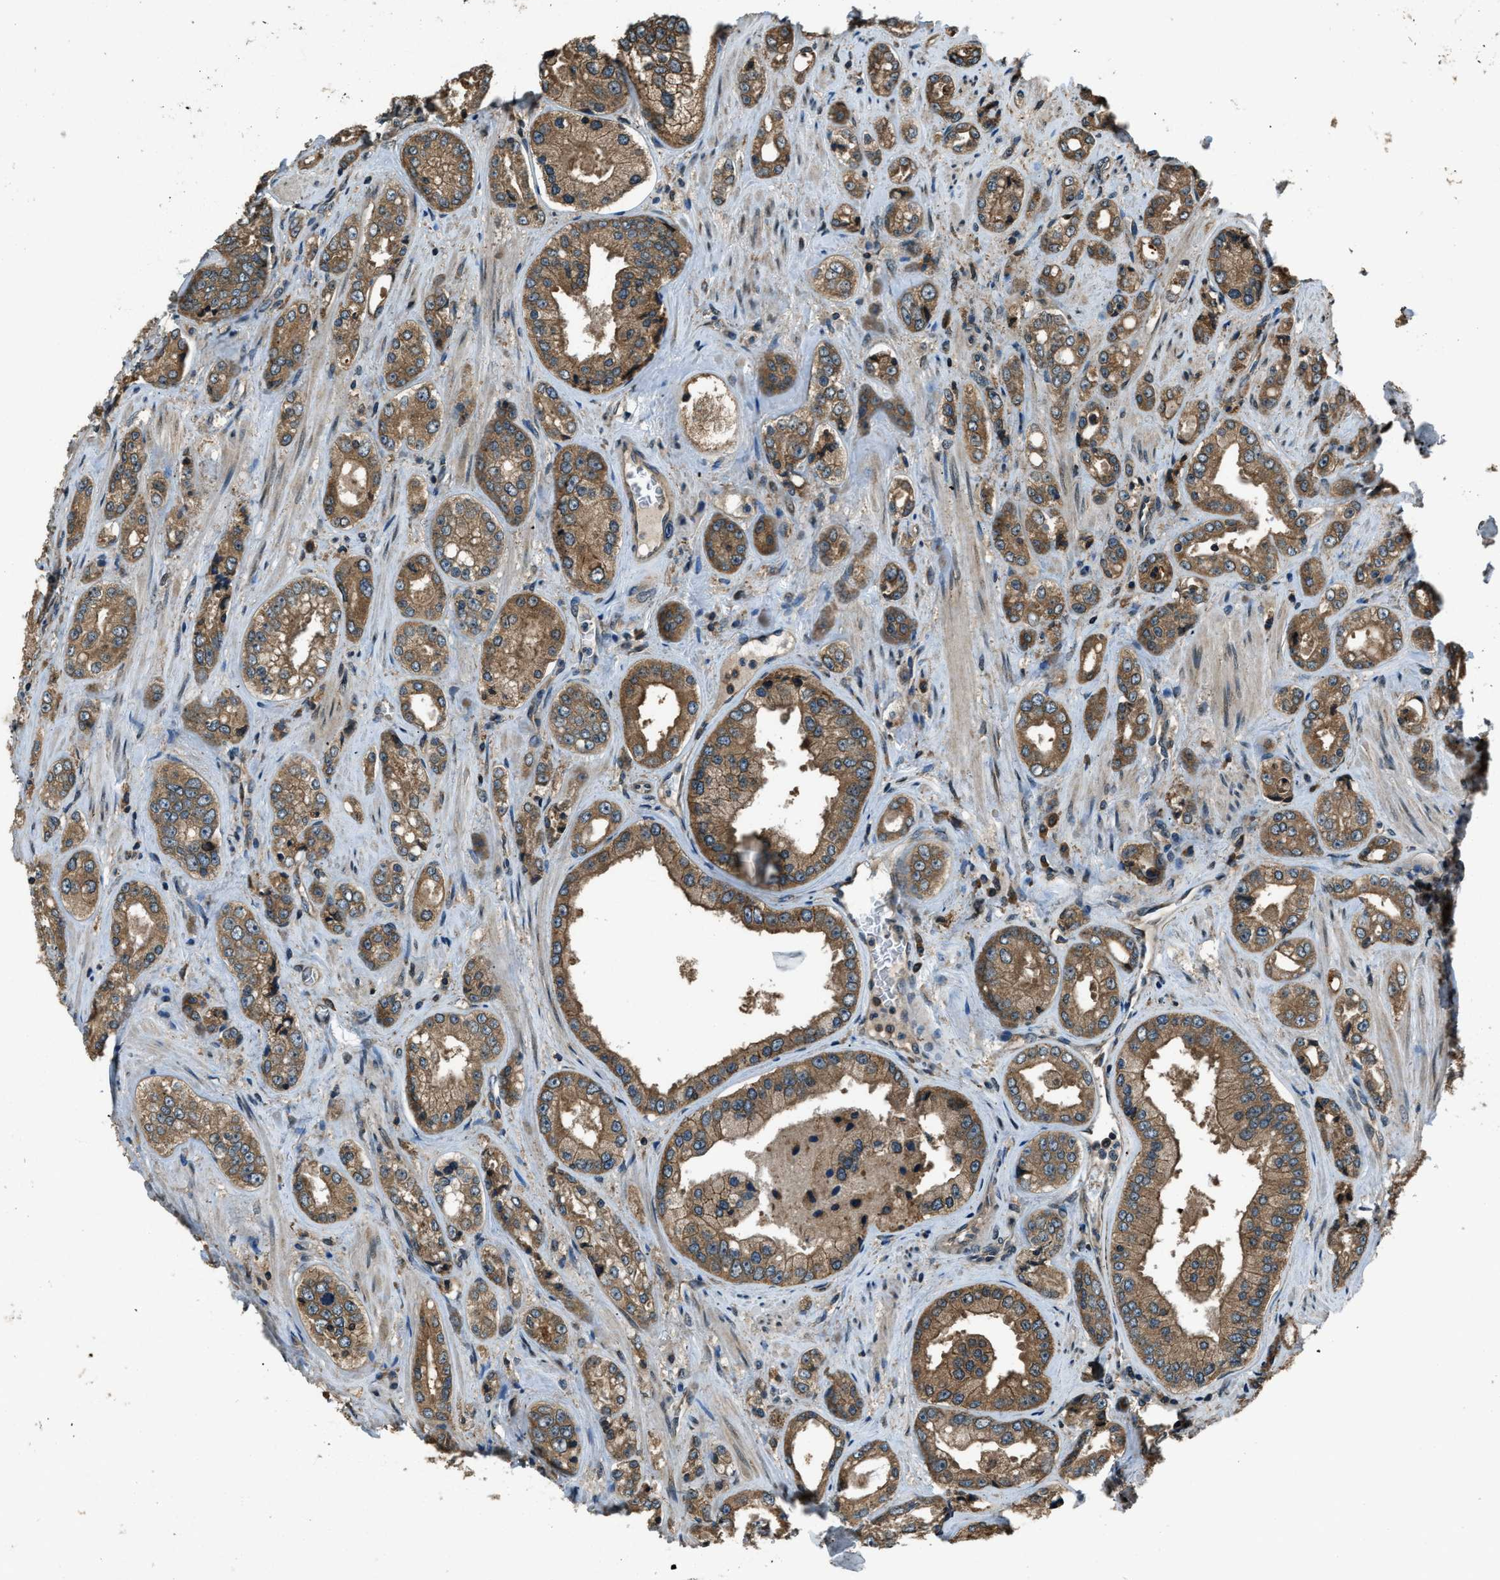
{"staining": {"intensity": "moderate", "quantity": ">75%", "location": "cytoplasmic/membranous"}, "tissue": "prostate cancer", "cell_type": "Tumor cells", "image_type": "cancer", "snomed": [{"axis": "morphology", "description": "Adenocarcinoma, High grade"}, {"axis": "topography", "description": "Prostate"}], "caption": "DAB immunohistochemical staining of human high-grade adenocarcinoma (prostate) shows moderate cytoplasmic/membranous protein expression in approximately >75% of tumor cells.", "gene": "TRIM4", "patient": {"sex": "male", "age": 61}}